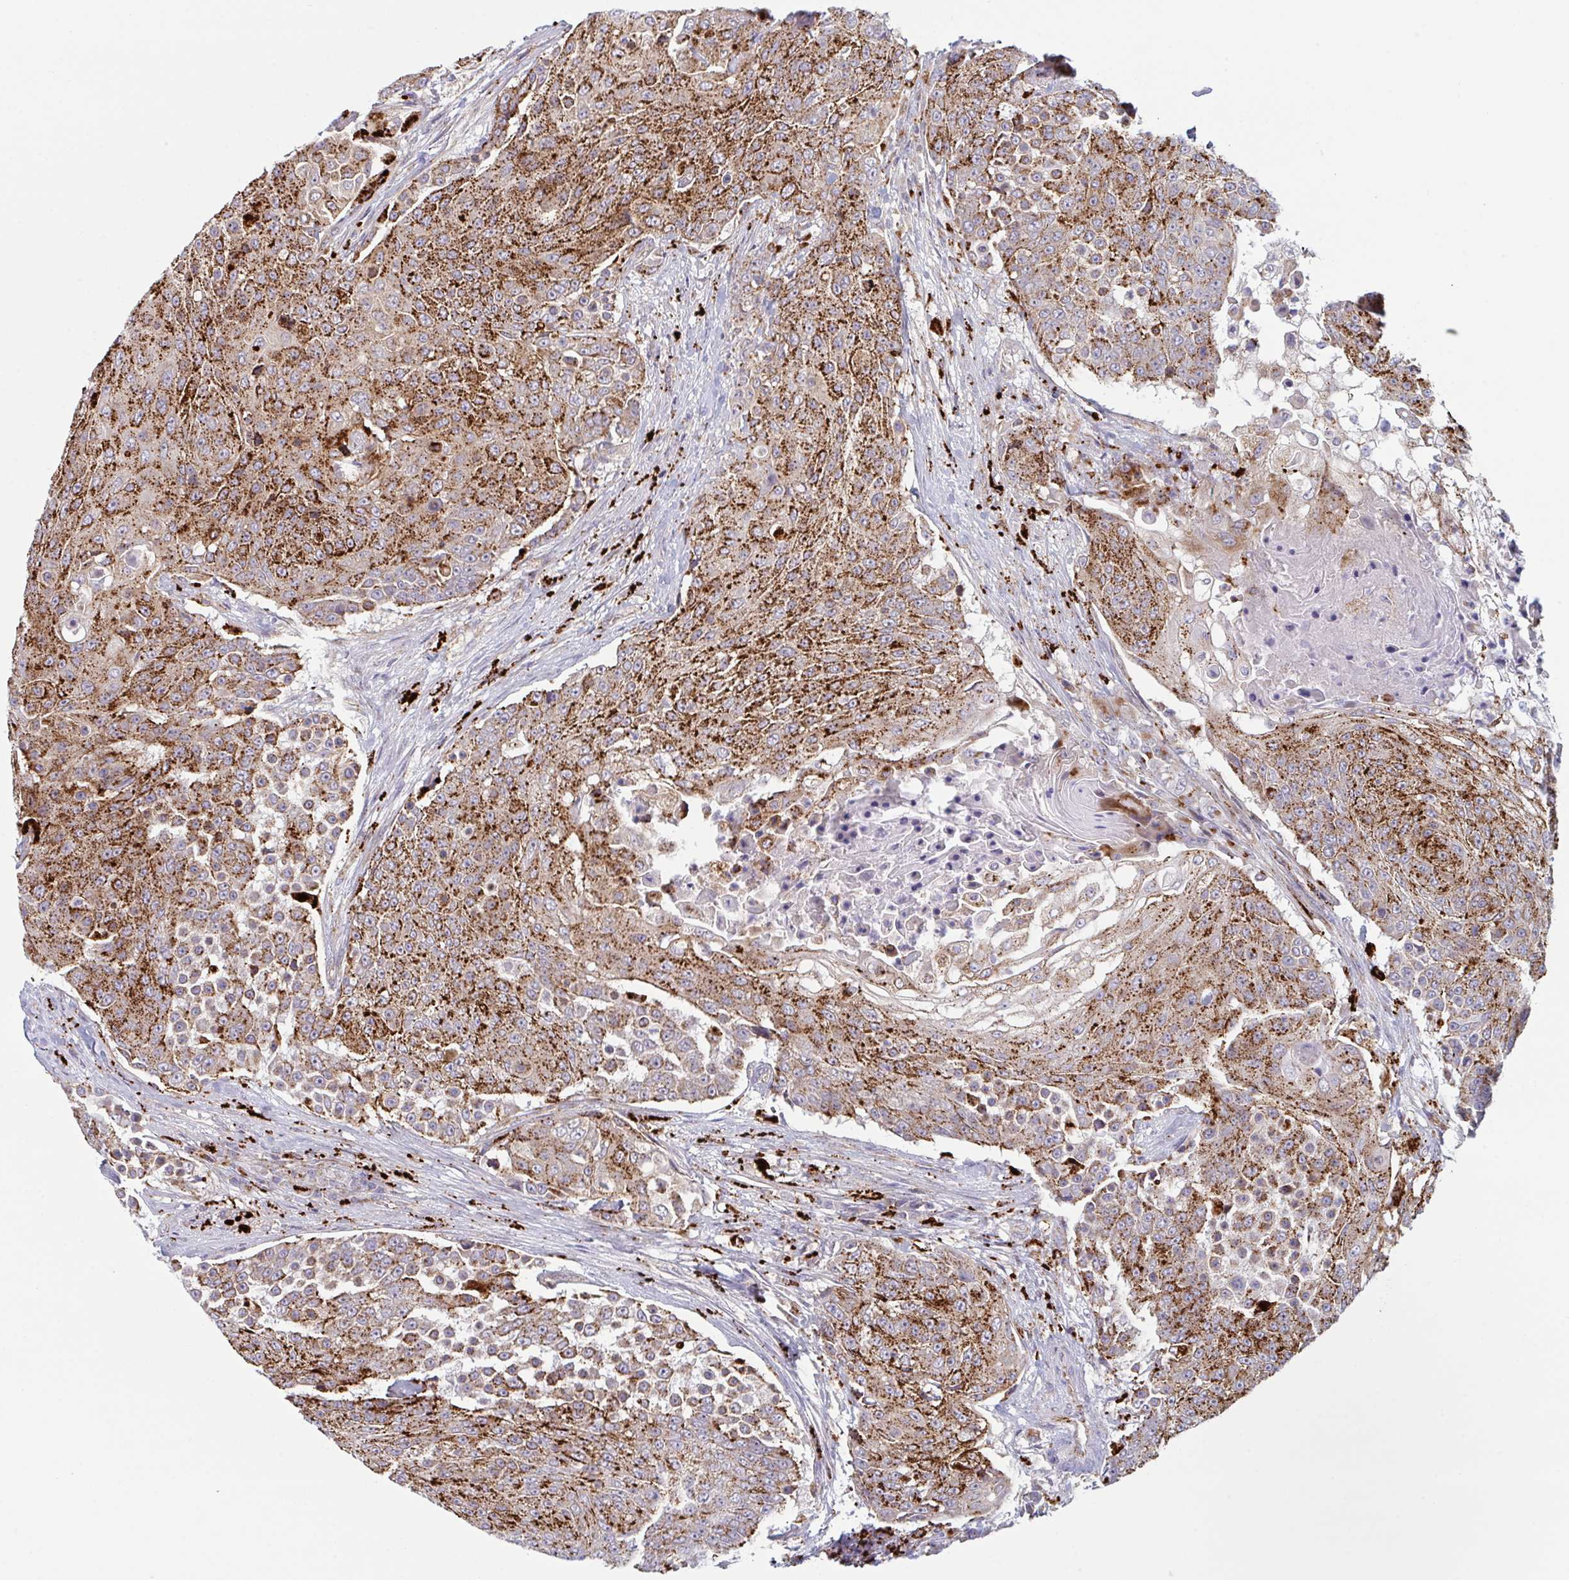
{"staining": {"intensity": "strong", "quantity": ">75%", "location": "cytoplasmic/membranous"}, "tissue": "urothelial cancer", "cell_type": "Tumor cells", "image_type": "cancer", "snomed": [{"axis": "morphology", "description": "Urothelial carcinoma, High grade"}, {"axis": "topography", "description": "Urinary bladder"}], "caption": "A histopathology image of human urothelial cancer stained for a protein reveals strong cytoplasmic/membranous brown staining in tumor cells.", "gene": "XAF1", "patient": {"sex": "female", "age": 63}}